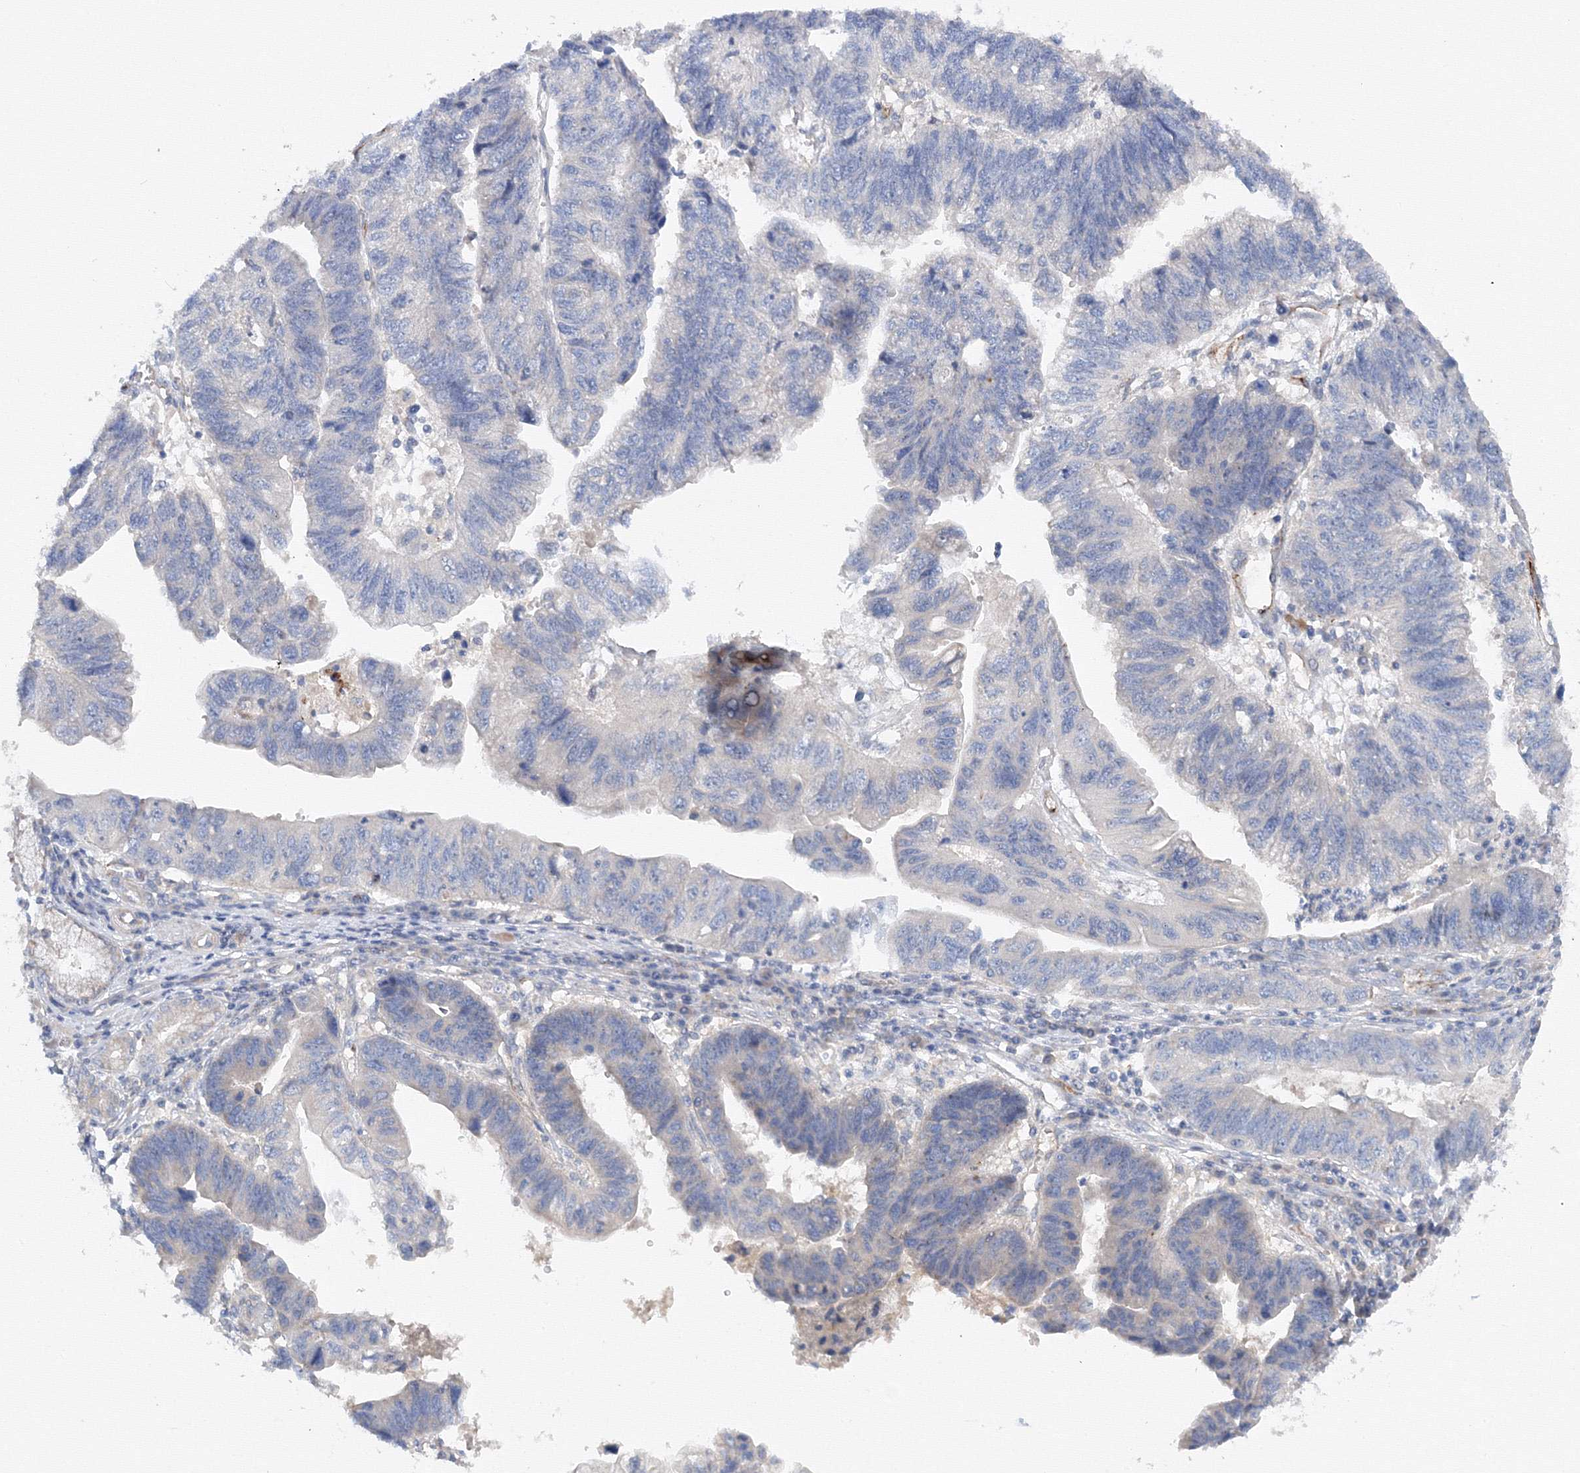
{"staining": {"intensity": "negative", "quantity": "none", "location": "none"}, "tissue": "stomach cancer", "cell_type": "Tumor cells", "image_type": "cancer", "snomed": [{"axis": "morphology", "description": "Adenocarcinoma, NOS"}, {"axis": "topography", "description": "Stomach"}], "caption": "Human stomach adenocarcinoma stained for a protein using immunohistochemistry (IHC) displays no positivity in tumor cells.", "gene": "DIS3L2", "patient": {"sex": "male", "age": 59}}